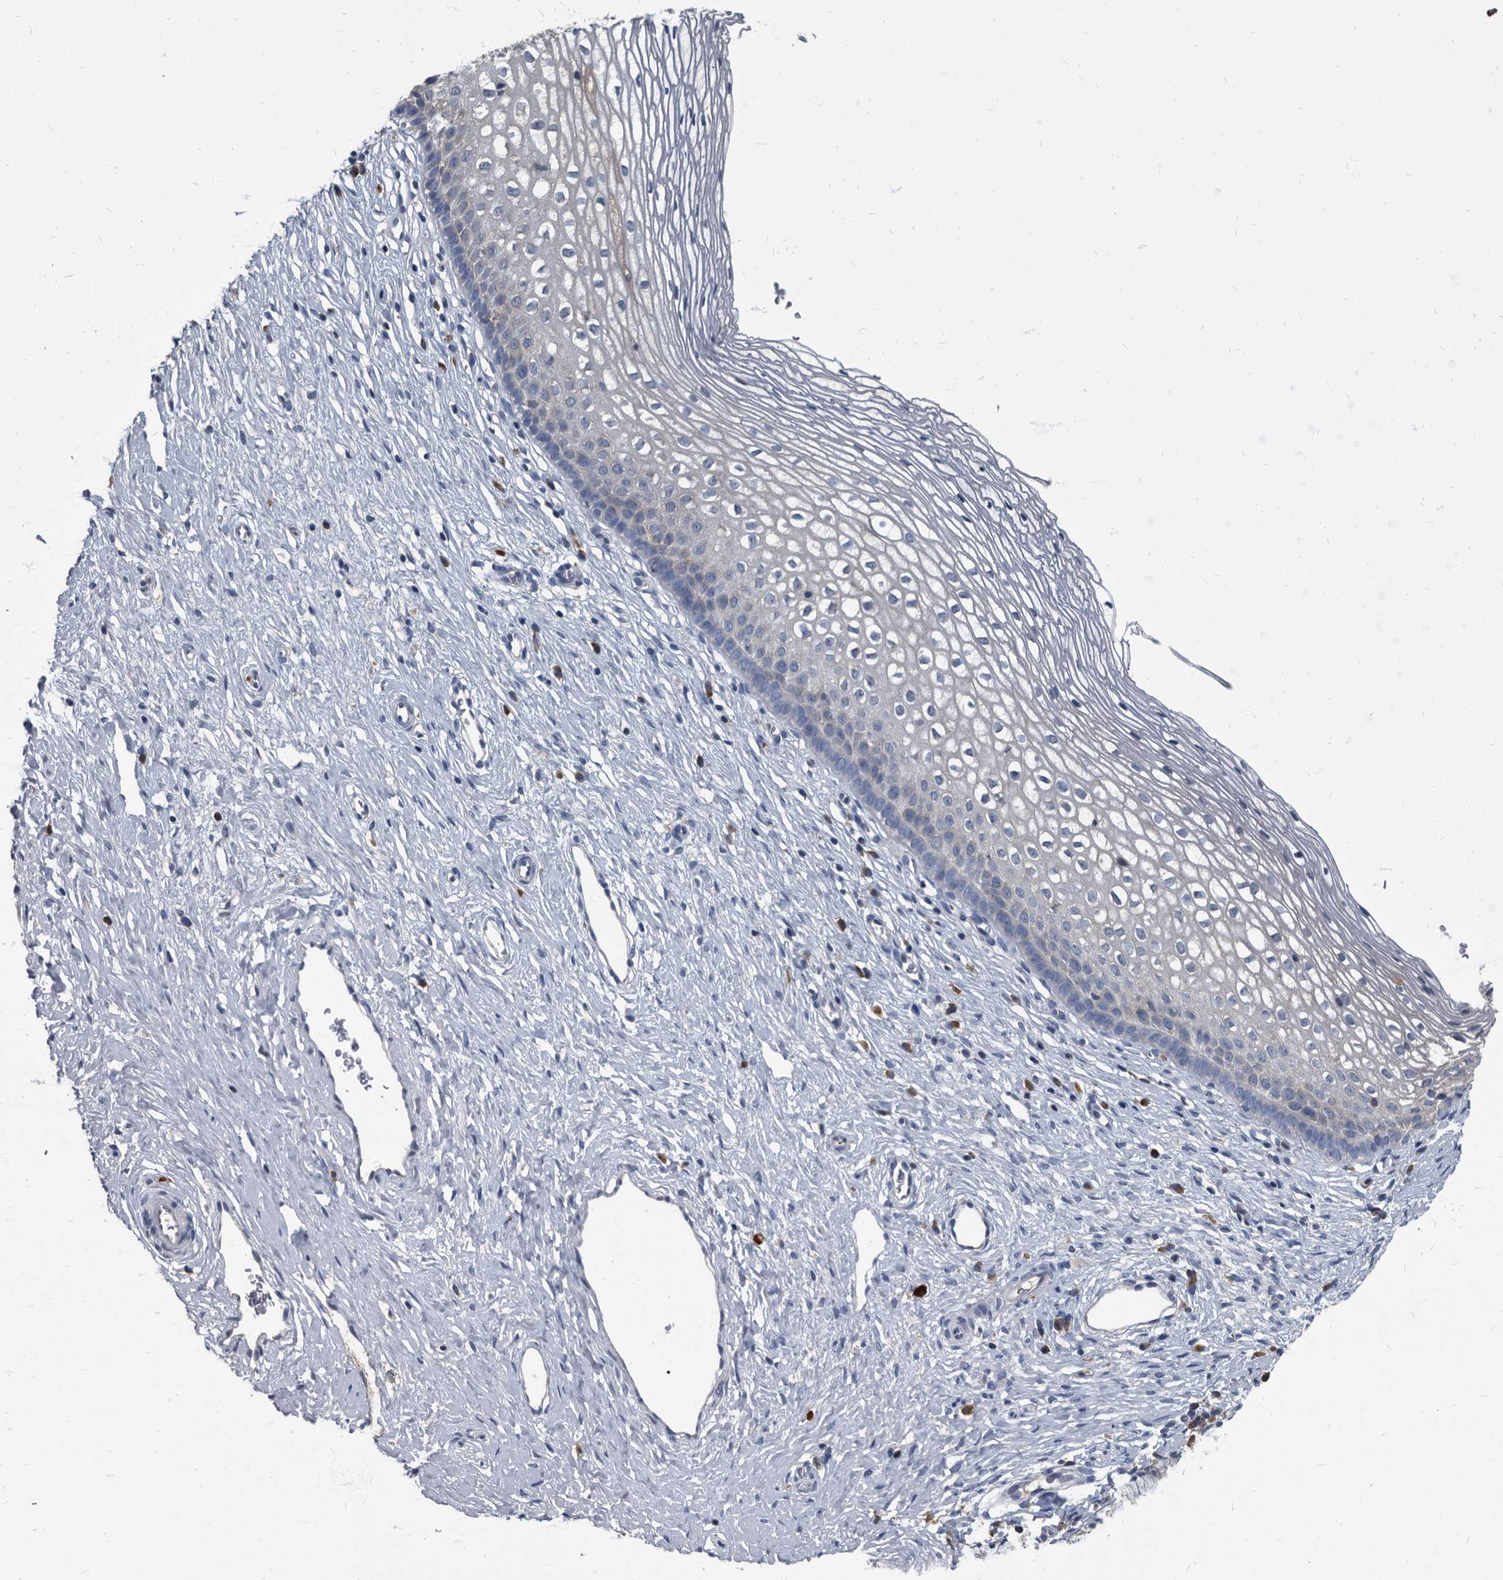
{"staining": {"intensity": "negative", "quantity": "none", "location": "none"}, "tissue": "cervix", "cell_type": "Glandular cells", "image_type": "normal", "snomed": [{"axis": "morphology", "description": "Normal tissue, NOS"}, {"axis": "topography", "description": "Cervix"}], "caption": "This image is of unremarkable cervix stained with IHC to label a protein in brown with the nuclei are counter-stained blue. There is no expression in glandular cells.", "gene": "CDV3", "patient": {"sex": "female", "age": 27}}